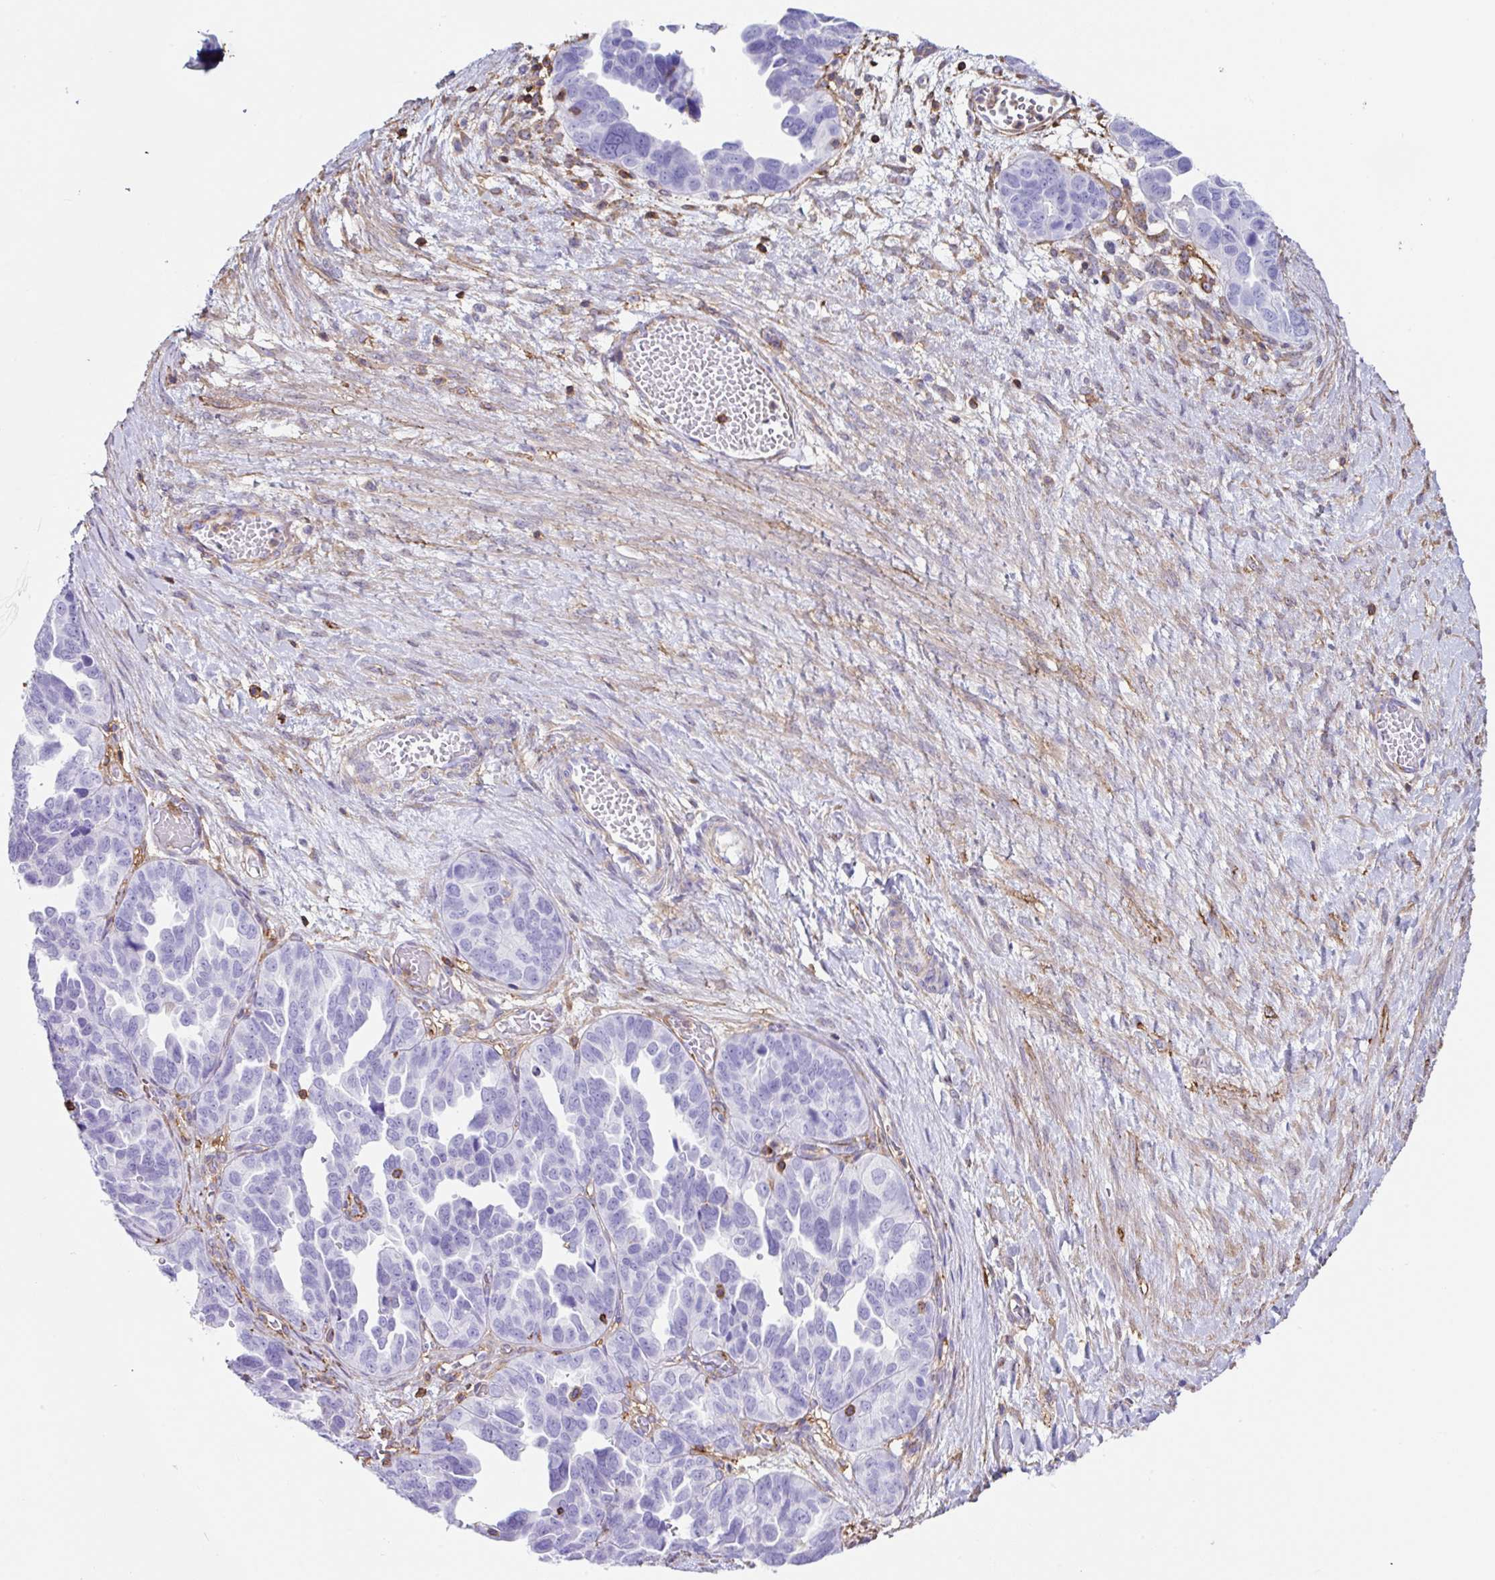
{"staining": {"intensity": "negative", "quantity": "none", "location": "none"}, "tissue": "ovarian cancer", "cell_type": "Tumor cells", "image_type": "cancer", "snomed": [{"axis": "morphology", "description": "Cystadenocarcinoma, serous, NOS"}, {"axis": "topography", "description": "Ovary"}], "caption": "Tumor cells show no significant positivity in ovarian cancer.", "gene": "MTTP", "patient": {"sex": "female", "age": 64}}